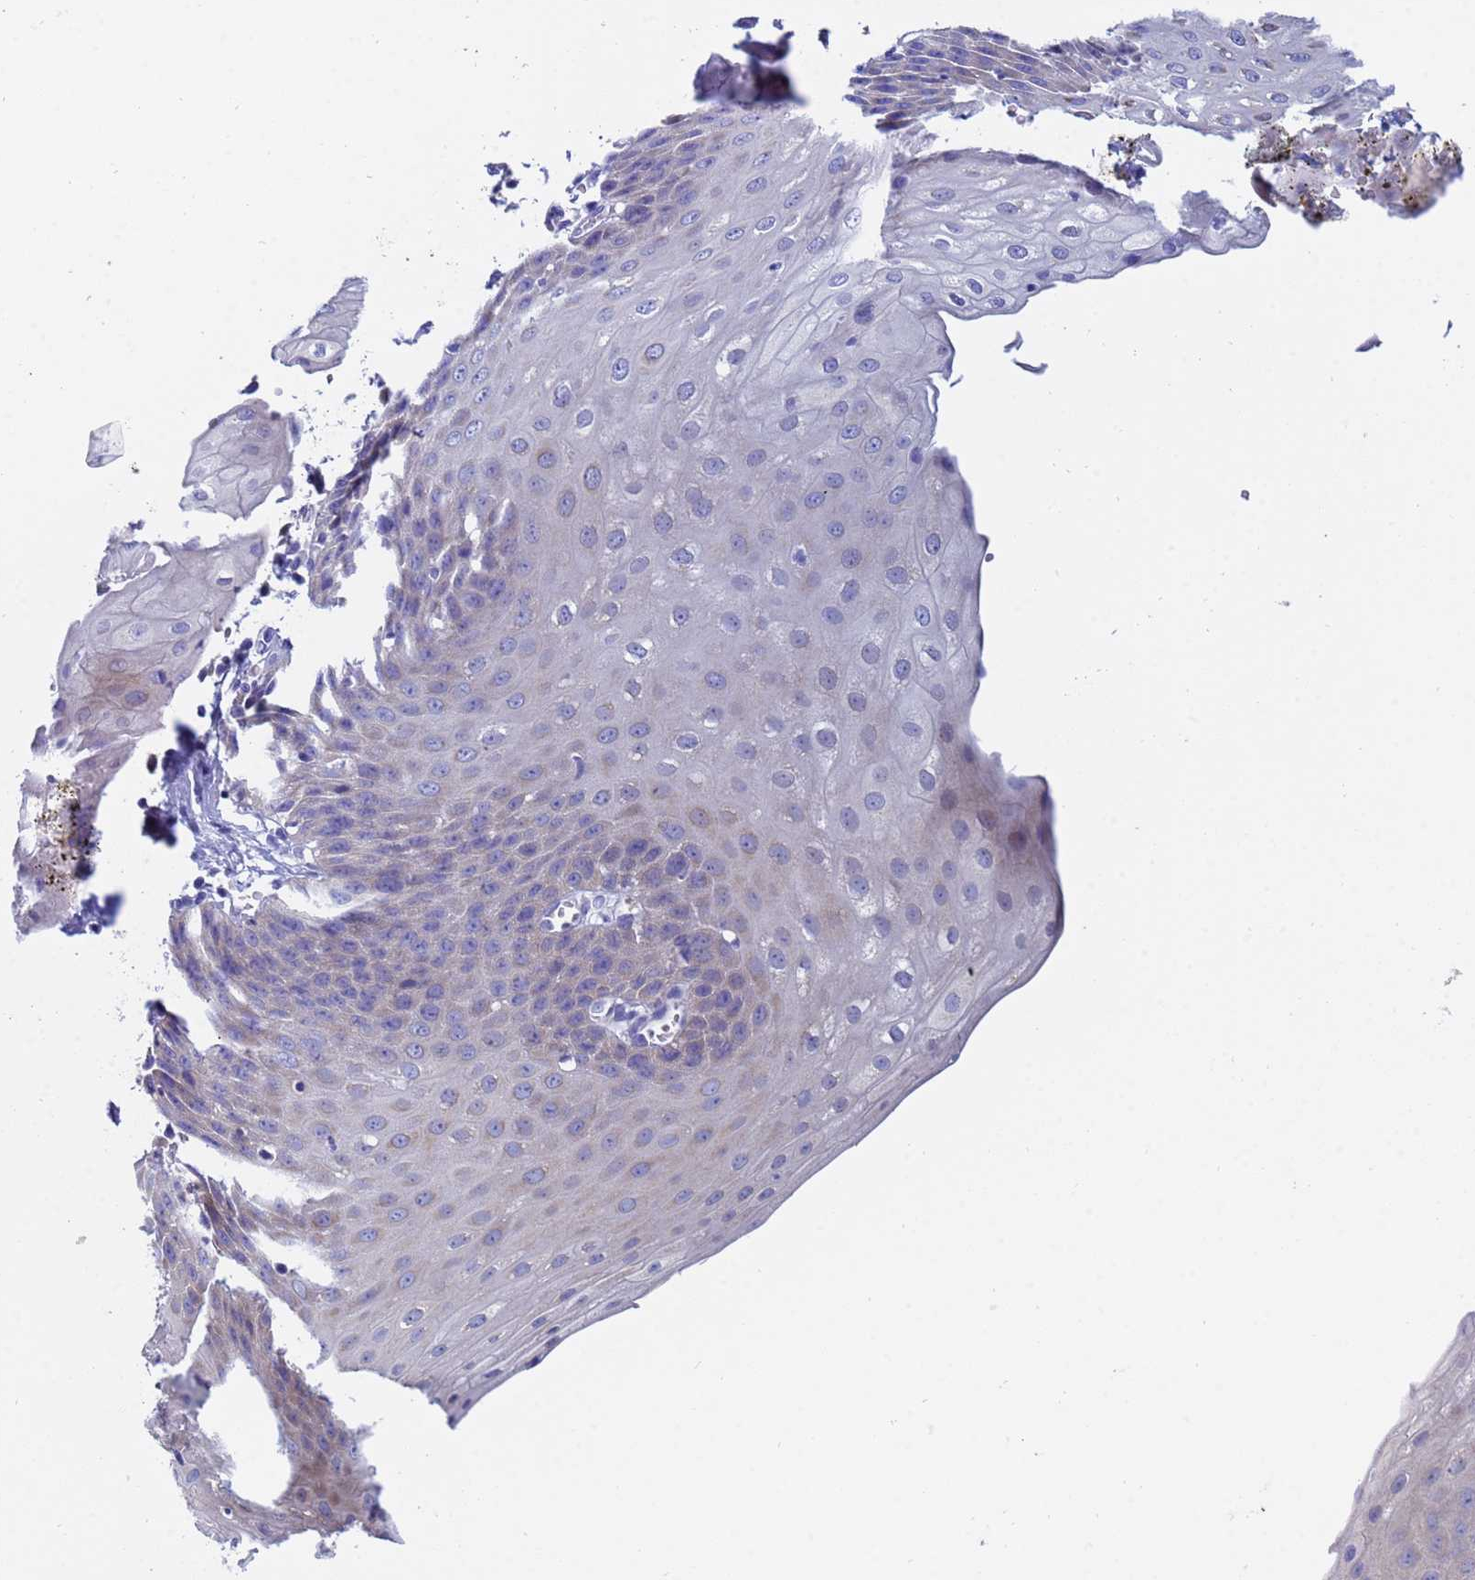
{"staining": {"intensity": "moderate", "quantity": "<25%", "location": "cytoplasmic/membranous"}, "tissue": "esophagus", "cell_type": "Squamous epithelial cells", "image_type": "normal", "snomed": [{"axis": "morphology", "description": "Normal tissue, NOS"}, {"axis": "topography", "description": "Esophagus"}], "caption": "Immunohistochemical staining of benign esophagus reveals moderate cytoplasmic/membranous protein staining in approximately <25% of squamous epithelial cells.", "gene": "UBE2O", "patient": {"sex": "male", "age": 71}}